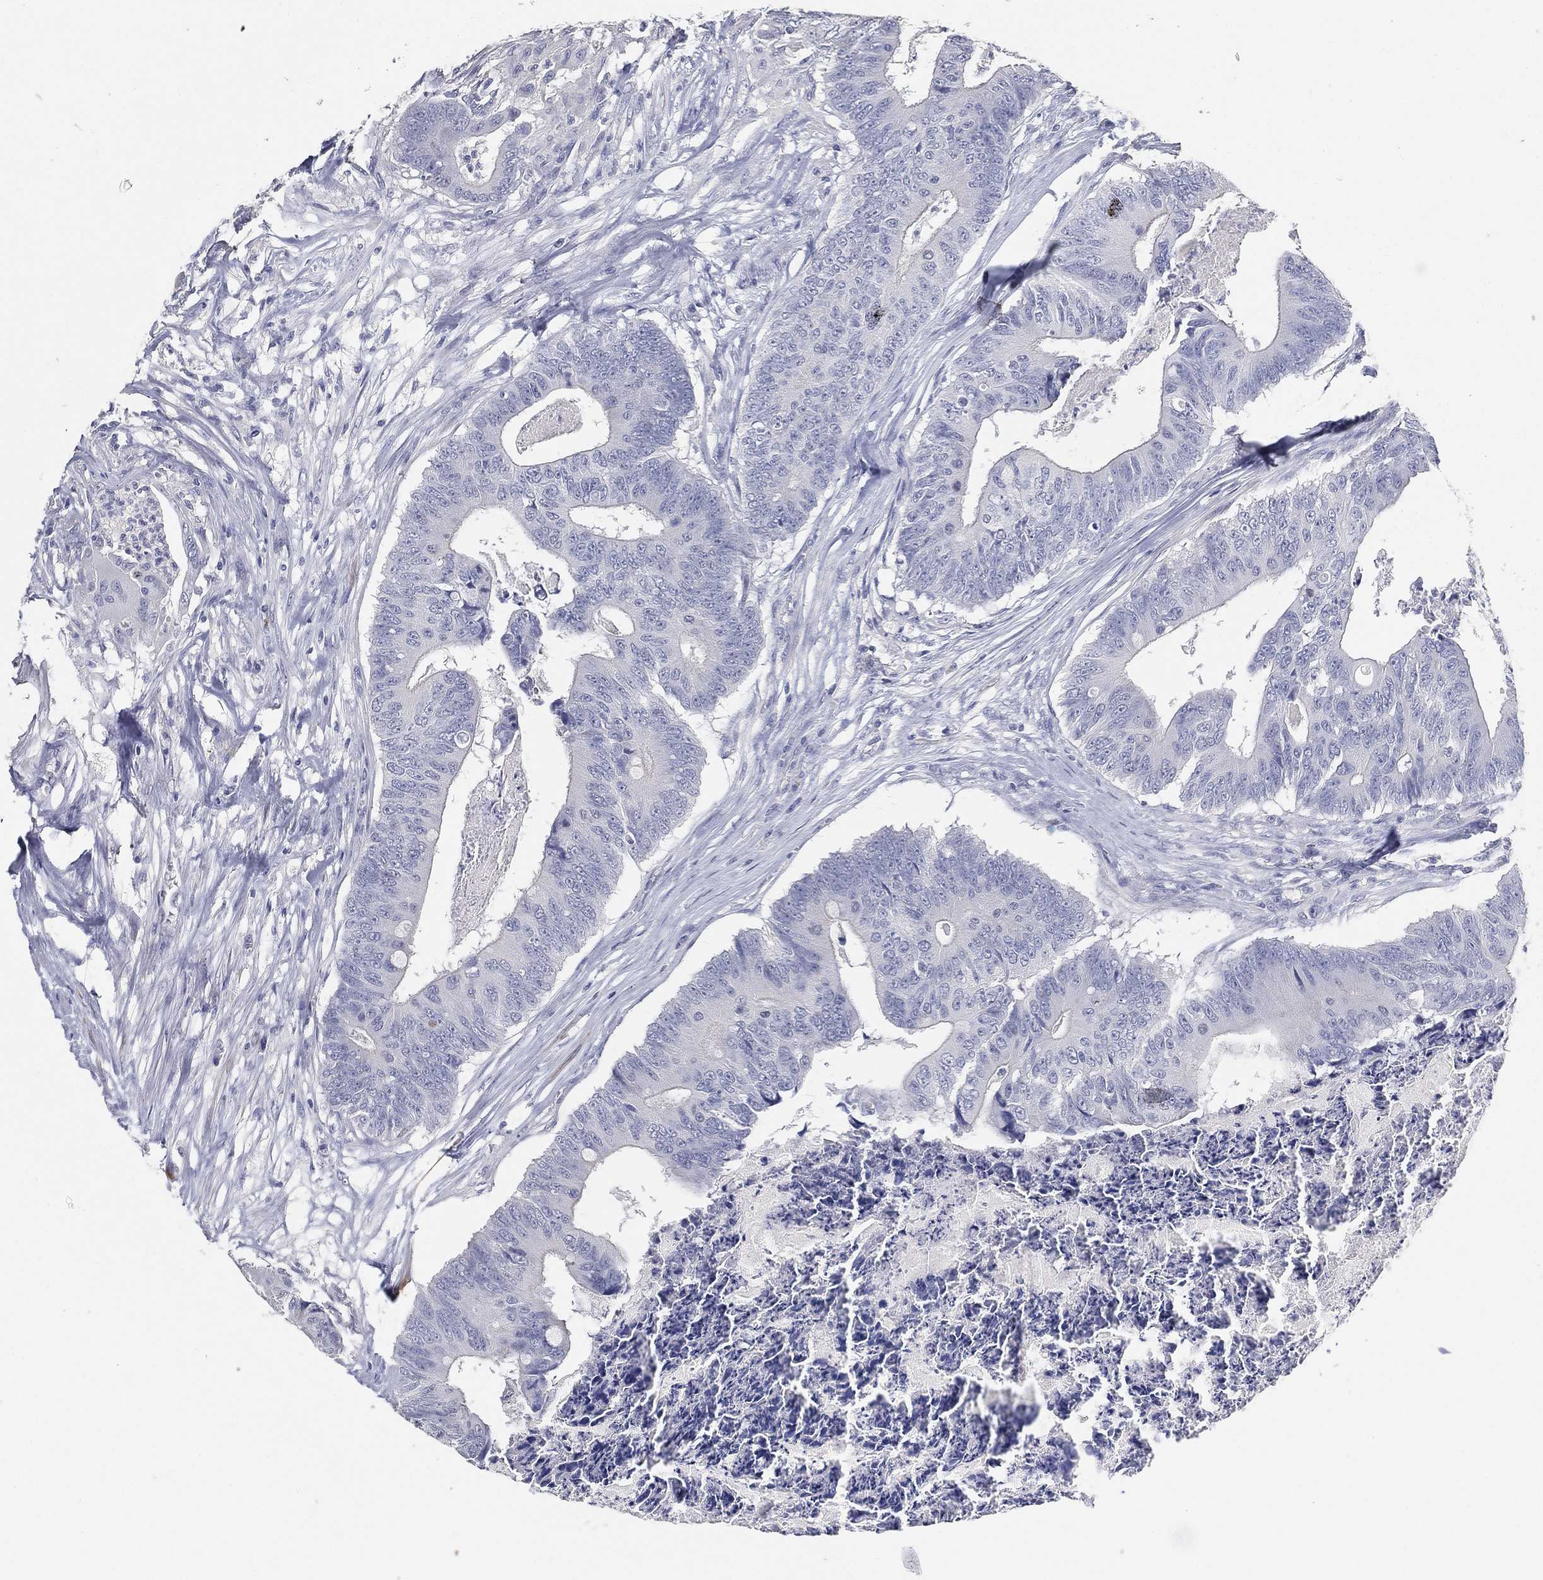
{"staining": {"intensity": "negative", "quantity": "none", "location": "none"}, "tissue": "colorectal cancer", "cell_type": "Tumor cells", "image_type": "cancer", "snomed": [{"axis": "morphology", "description": "Adenocarcinoma, NOS"}, {"axis": "topography", "description": "Colon"}], "caption": "A high-resolution histopathology image shows immunohistochemistry (IHC) staining of adenocarcinoma (colorectal), which shows no significant positivity in tumor cells.", "gene": "FAM187B", "patient": {"sex": "male", "age": 84}}